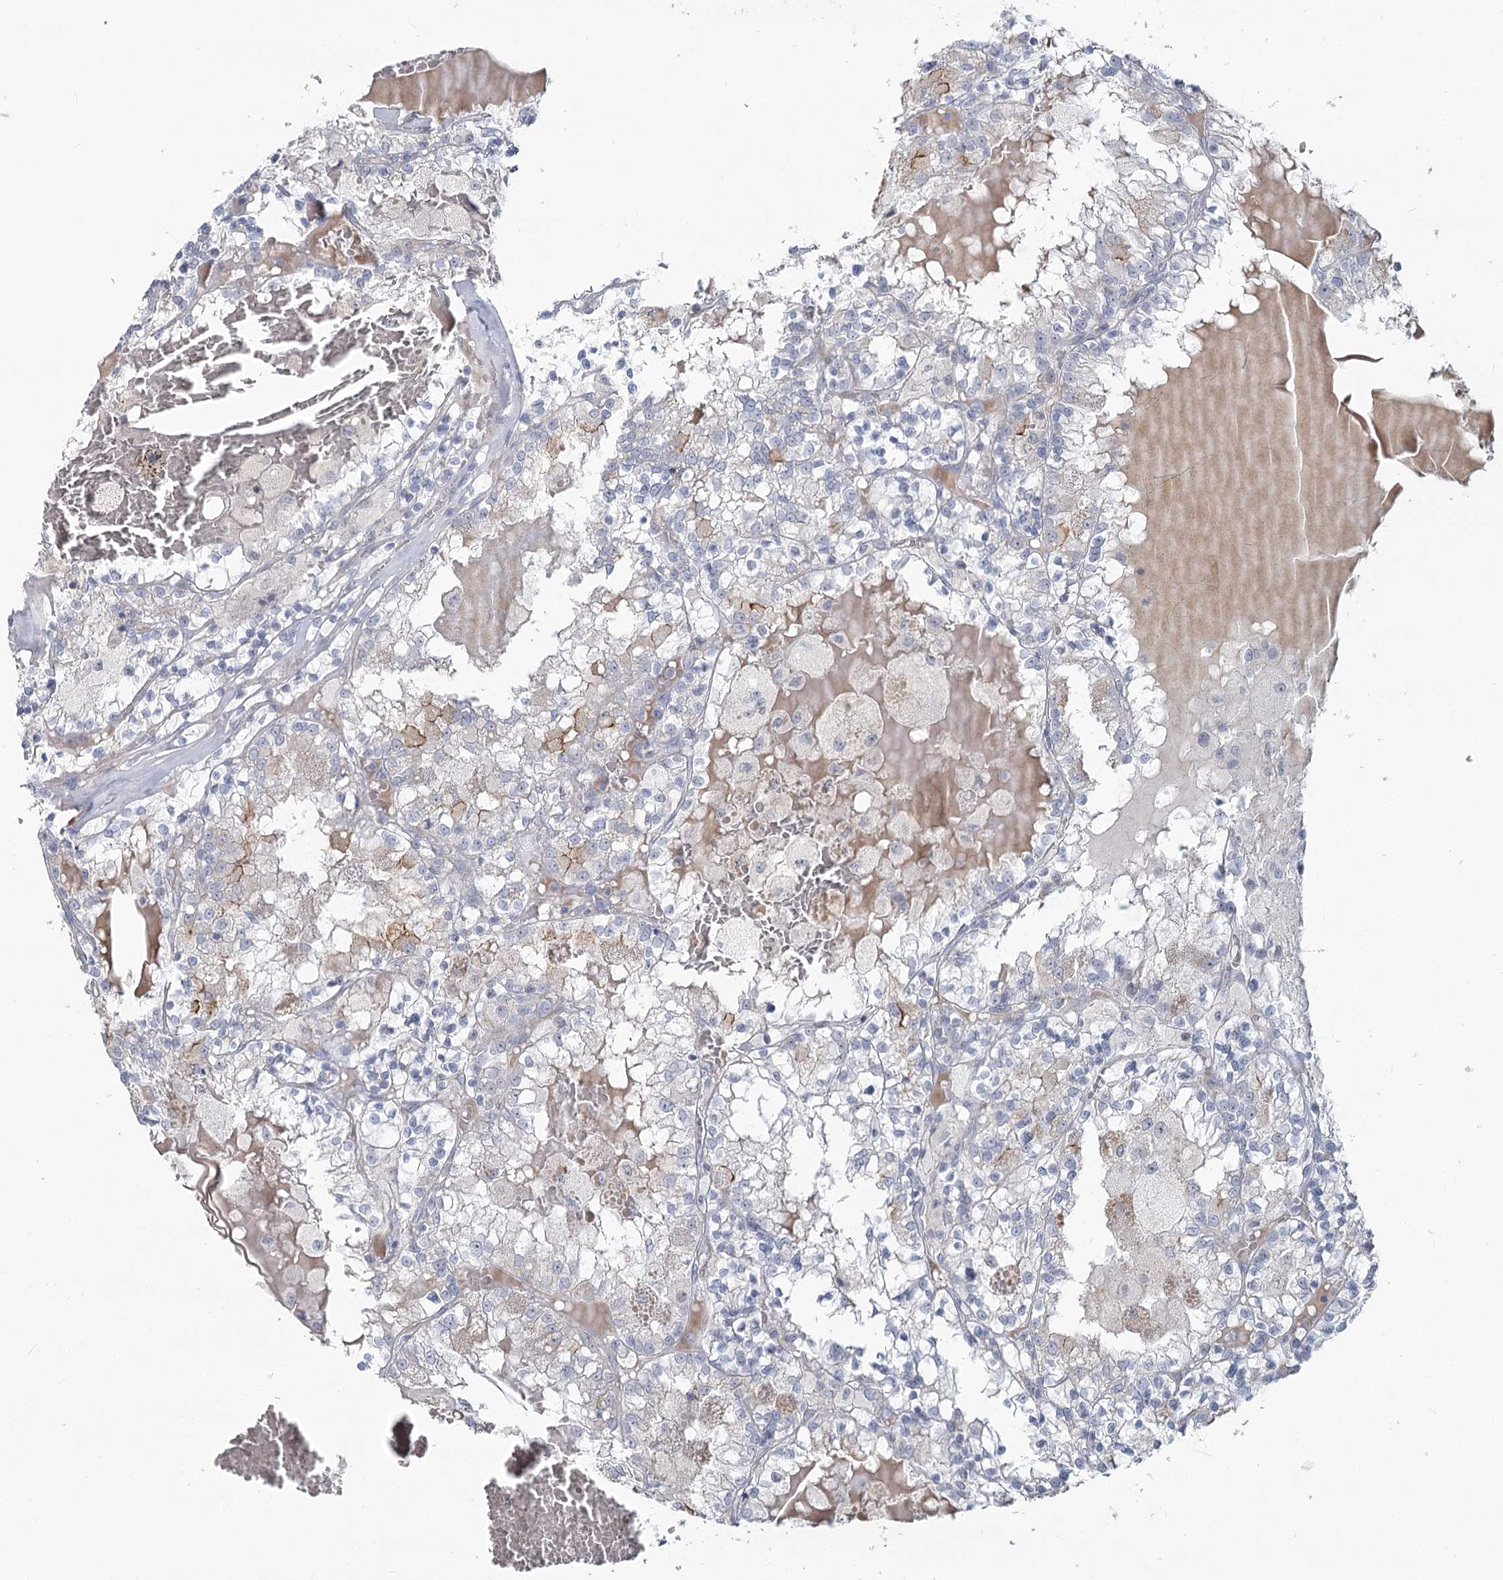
{"staining": {"intensity": "negative", "quantity": "none", "location": "none"}, "tissue": "renal cancer", "cell_type": "Tumor cells", "image_type": "cancer", "snomed": [{"axis": "morphology", "description": "Adenocarcinoma, NOS"}, {"axis": "topography", "description": "Kidney"}], "caption": "This is a photomicrograph of IHC staining of renal cancer, which shows no positivity in tumor cells.", "gene": "SLC9A3", "patient": {"sex": "female", "age": 56}}